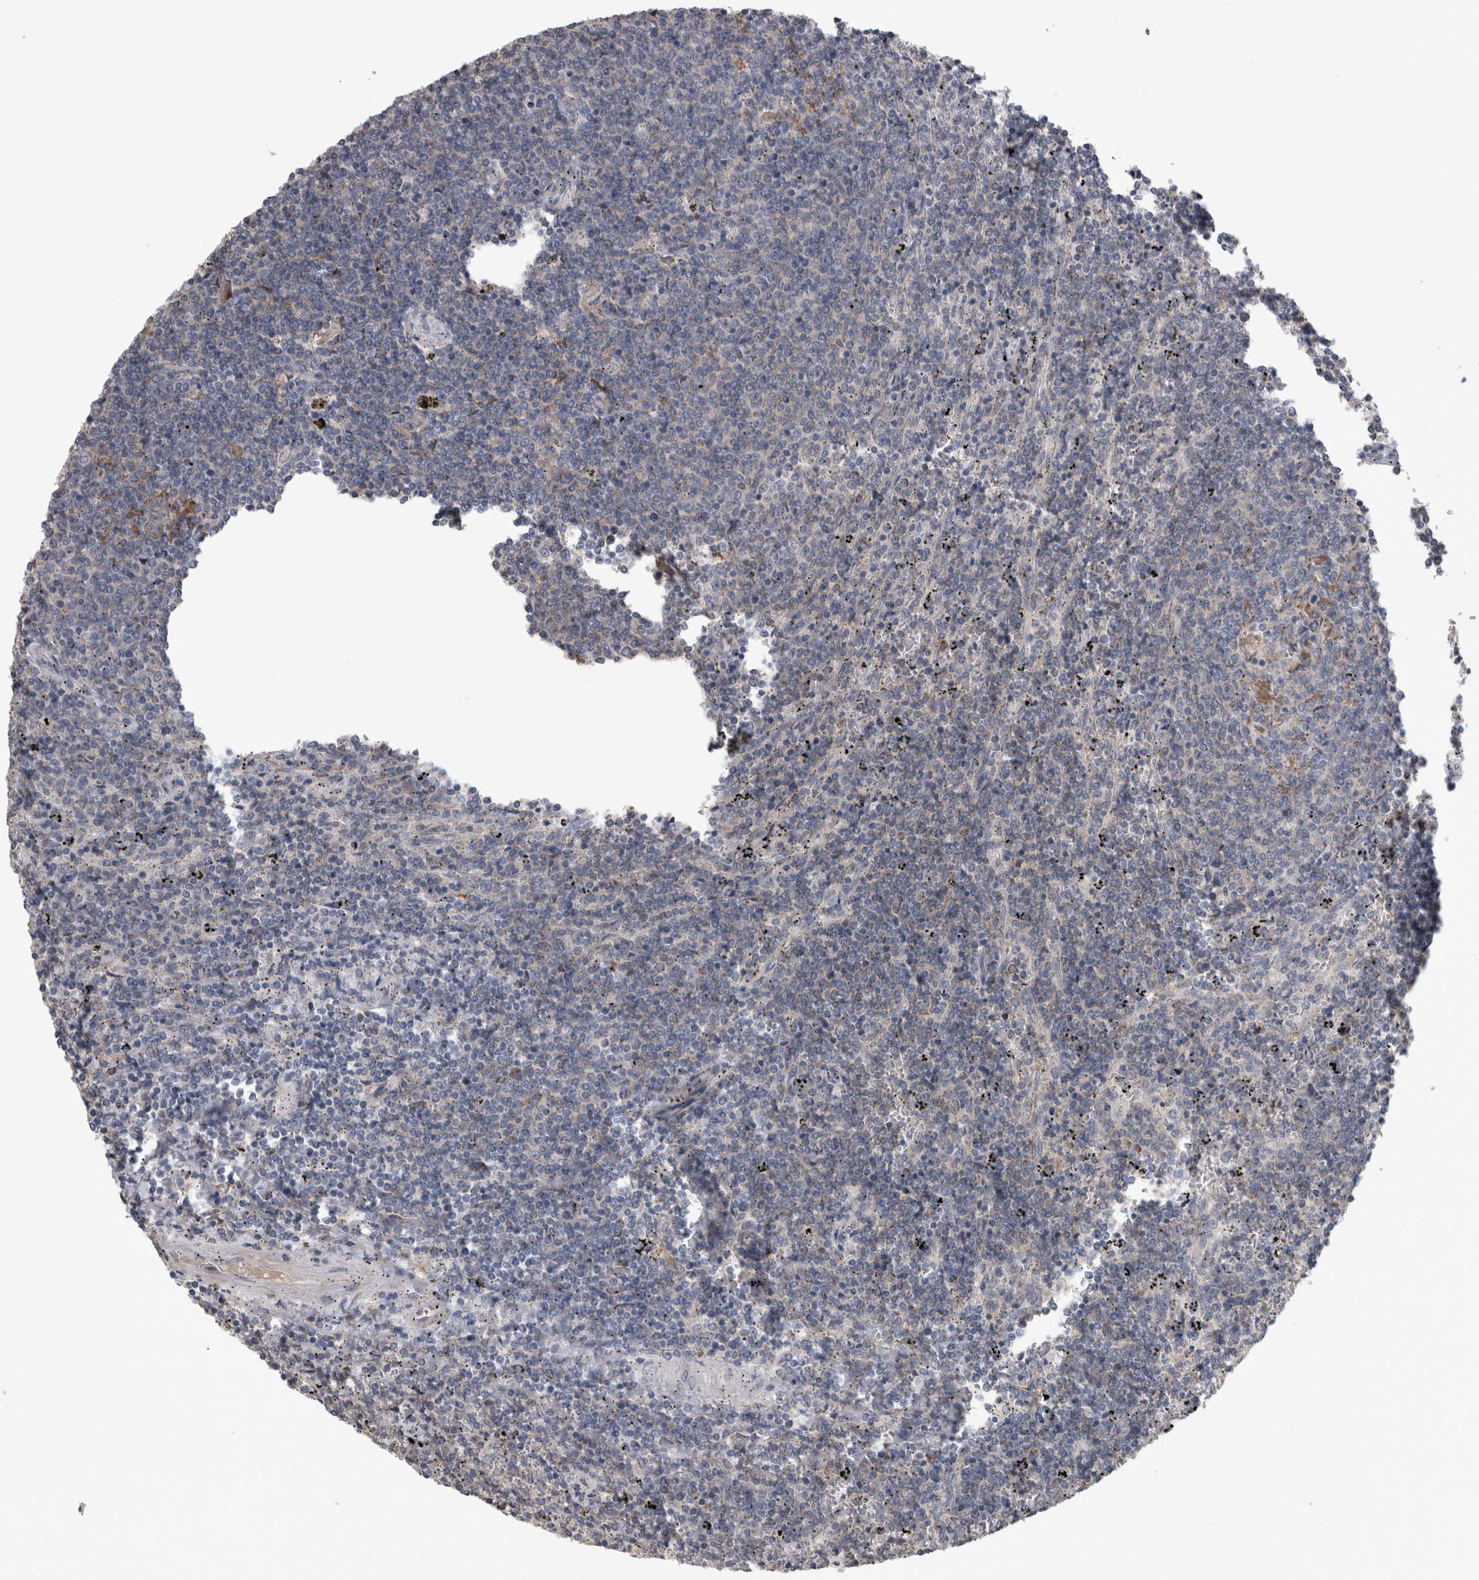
{"staining": {"intensity": "negative", "quantity": "none", "location": "none"}, "tissue": "lymphoma", "cell_type": "Tumor cells", "image_type": "cancer", "snomed": [{"axis": "morphology", "description": "Malignant lymphoma, non-Hodgkin's type, Low grade"}, {"axis": "topography", "description": "Spleen"}], "caption": "DAB (3,3'-diaminobenzidine) immunohistochemical staining of human lymphoma demonstrates no significant expression in tumor cells.", "gene": "STC1", "patient": {"sex": "female", "age": 50}}